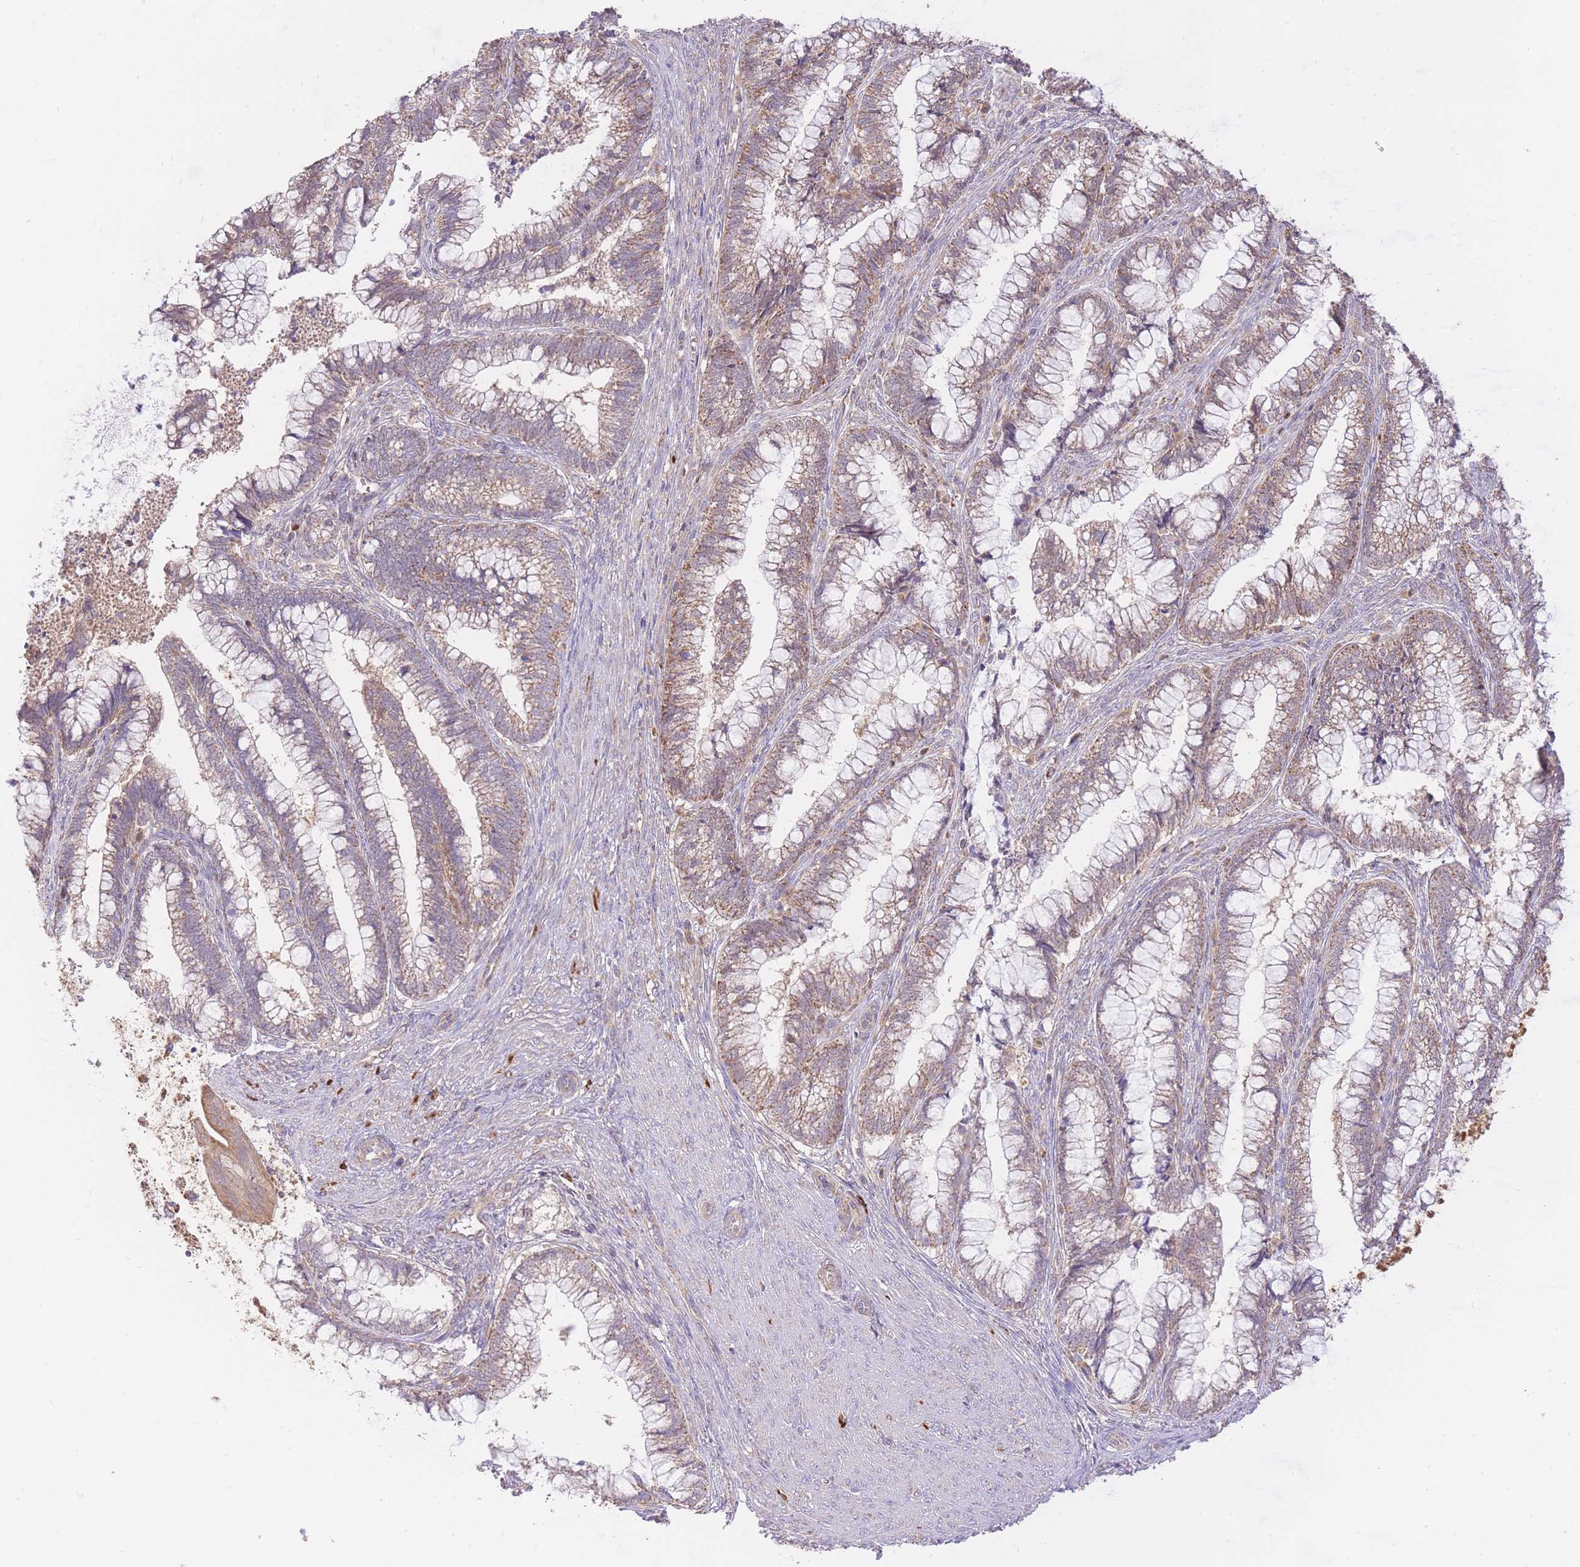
{"staining": {"intensity": "weak", "quantity": "25%-75%", "location": "cytoplasmic/membranous"}, "tissue": "cervical cancer", "cell_type": "Tumor cells", "image_type": "cancer", "snomed": [{"axis": "morphology", "description": "Adenocarcinoma, NOS"}, {"axis": "topography", "description": "Cervix"}], "caption": "Immunohistochemical staining of cervical adenocarcinoma displays weak cytoplasmic/membranous protein expression in about 25%-75% of tumor cells.", "gene": "PREP", "patient": {"sex": "female", "age": 44}}